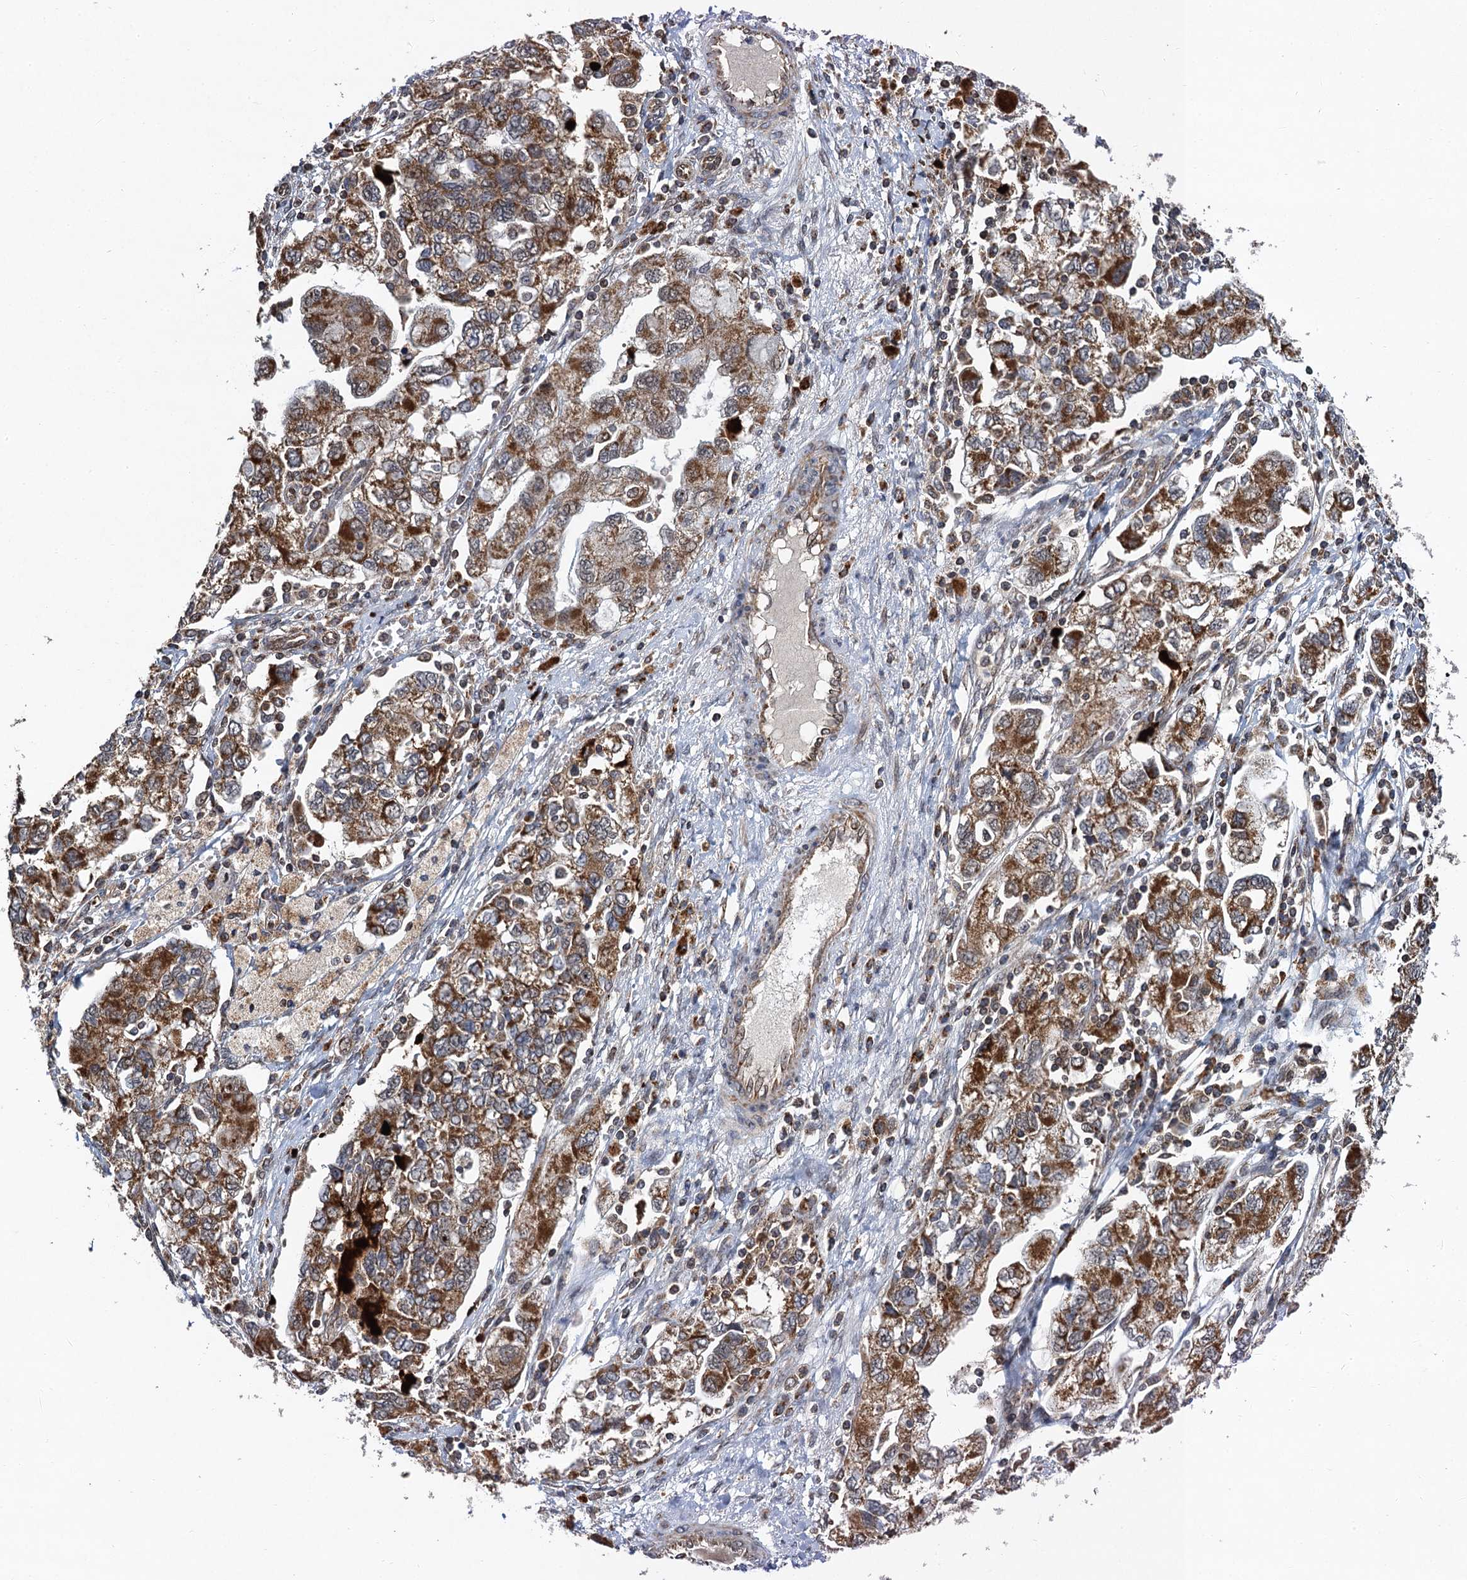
{"staining": {"intensity": "strong", "quantity": ">75%", "location": "cytoplasmic/membranous"}, "tissue": "ovarian cancer", "cell_type": "Tumor cells", "image_type": "cancer", "snomed": [{"axis": "morphology", "description": "Carcinoma, NOS"}, {"axis": "morphology", "description": "Cystadenocarcinoma, serous, NOS"}, {"axis": "topography", "description": "Ovary"}], "caption": "Human ovarian cancer stained with a protein marker demonstrates strong staining in tumor cells.", "gene": "CMPK2", "patient": {"sex": "female", "age": 69}}